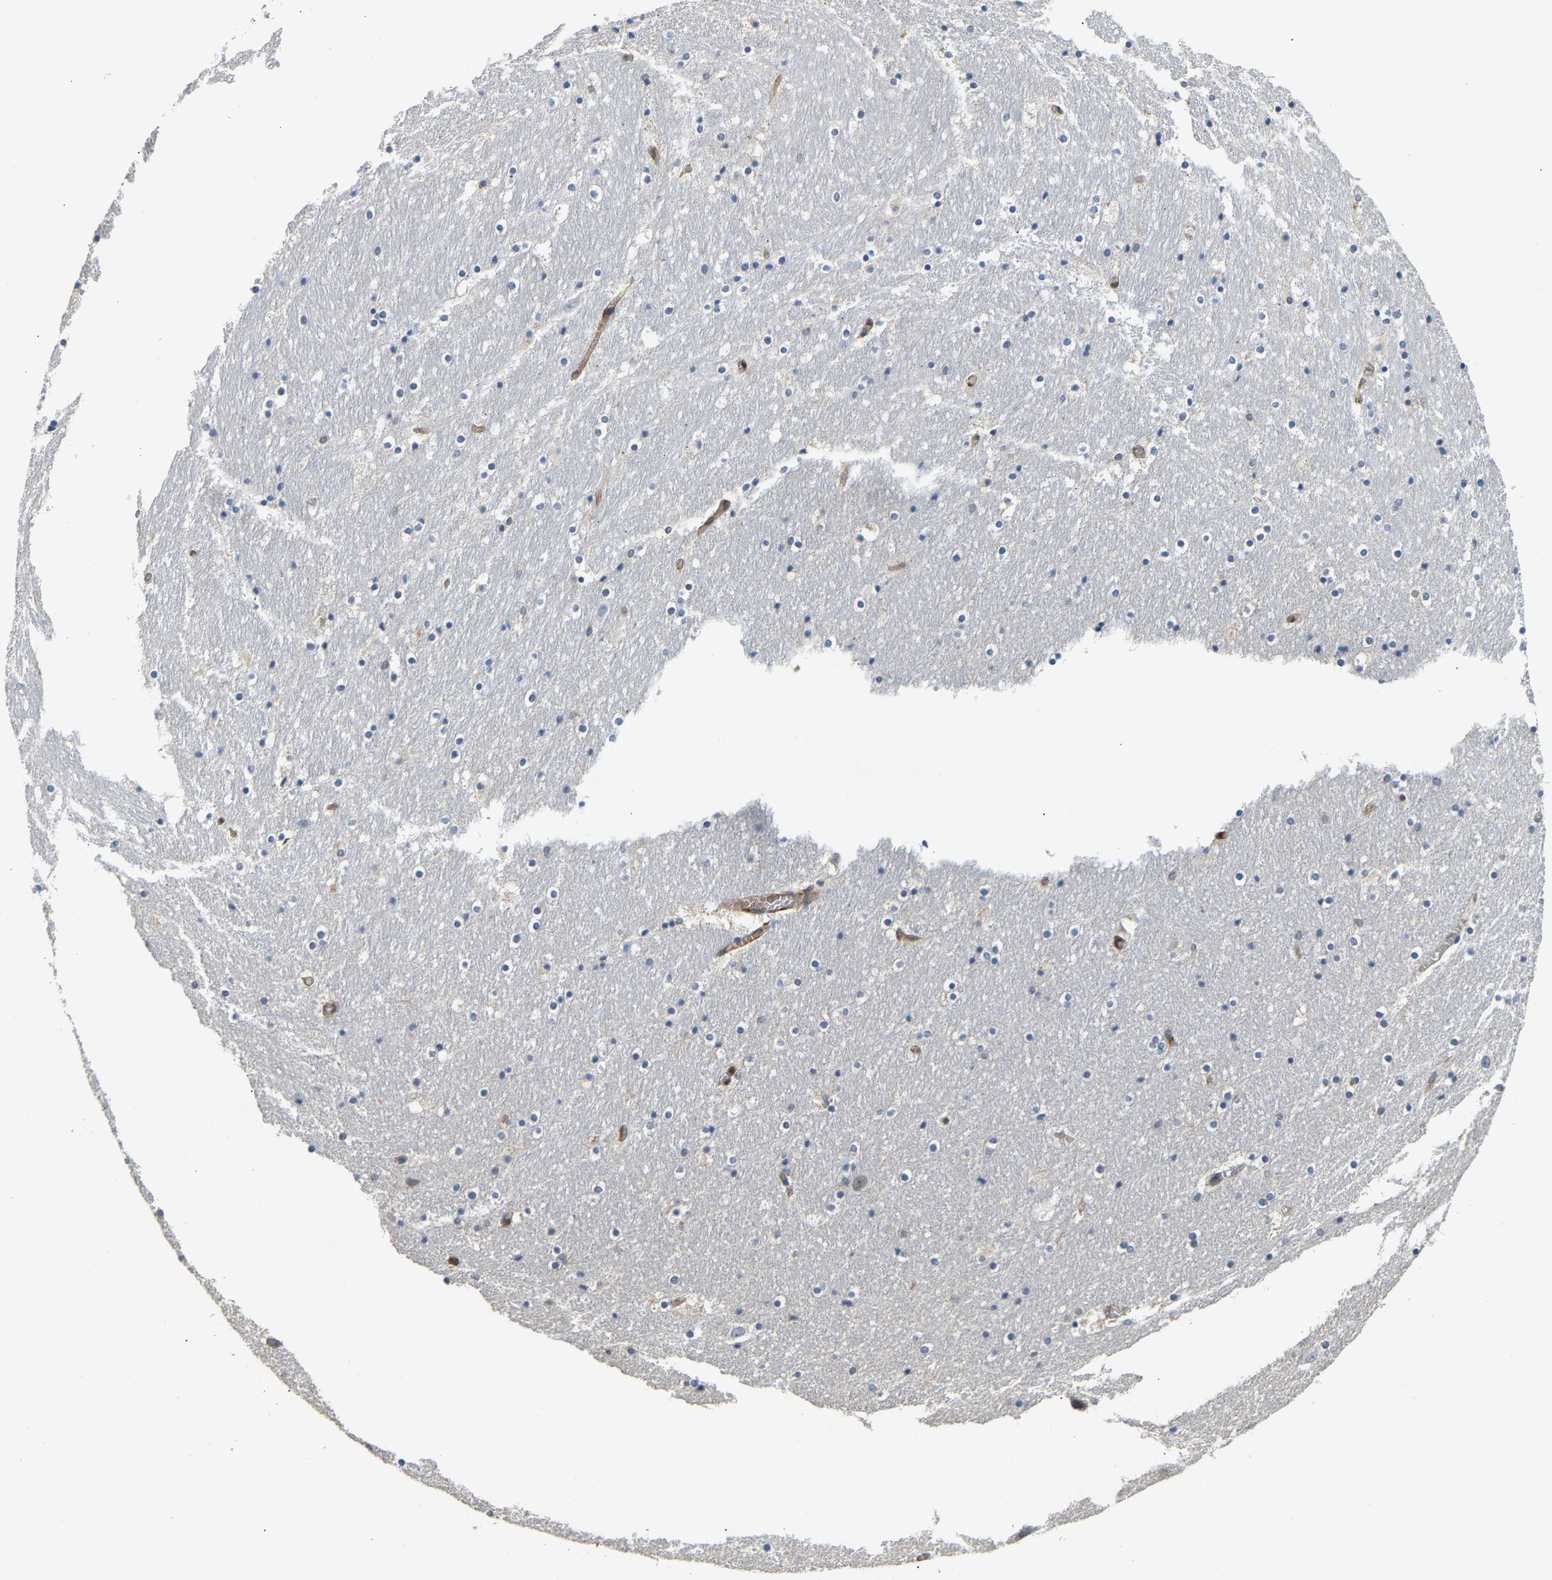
{"staining": {"intensity": "negative", "quantity": "none", "location": "none"}, "tissue": "hippocampus", "cell_type": "Glial cells", "image_type": "normal", "snomed": [{"axis": "morphology", "description": "Normal tissue, NOS"}, {"axis": "topography", "description": "Hippocampus"}], "caption": "This micrograph is of normal hippocampus stained with immunohistochemistry (IHC) to label a protein in brown with the nuclei are counter-stained blue. There is no positivity in glial cells. (Stains: DAB immunohistochemistry with hematoxylin counter stain, Microscopy: brightfield microscopy at high magnification).", "gene": "GIMAP7", "patient": {"sex": "male", "age": 45}}